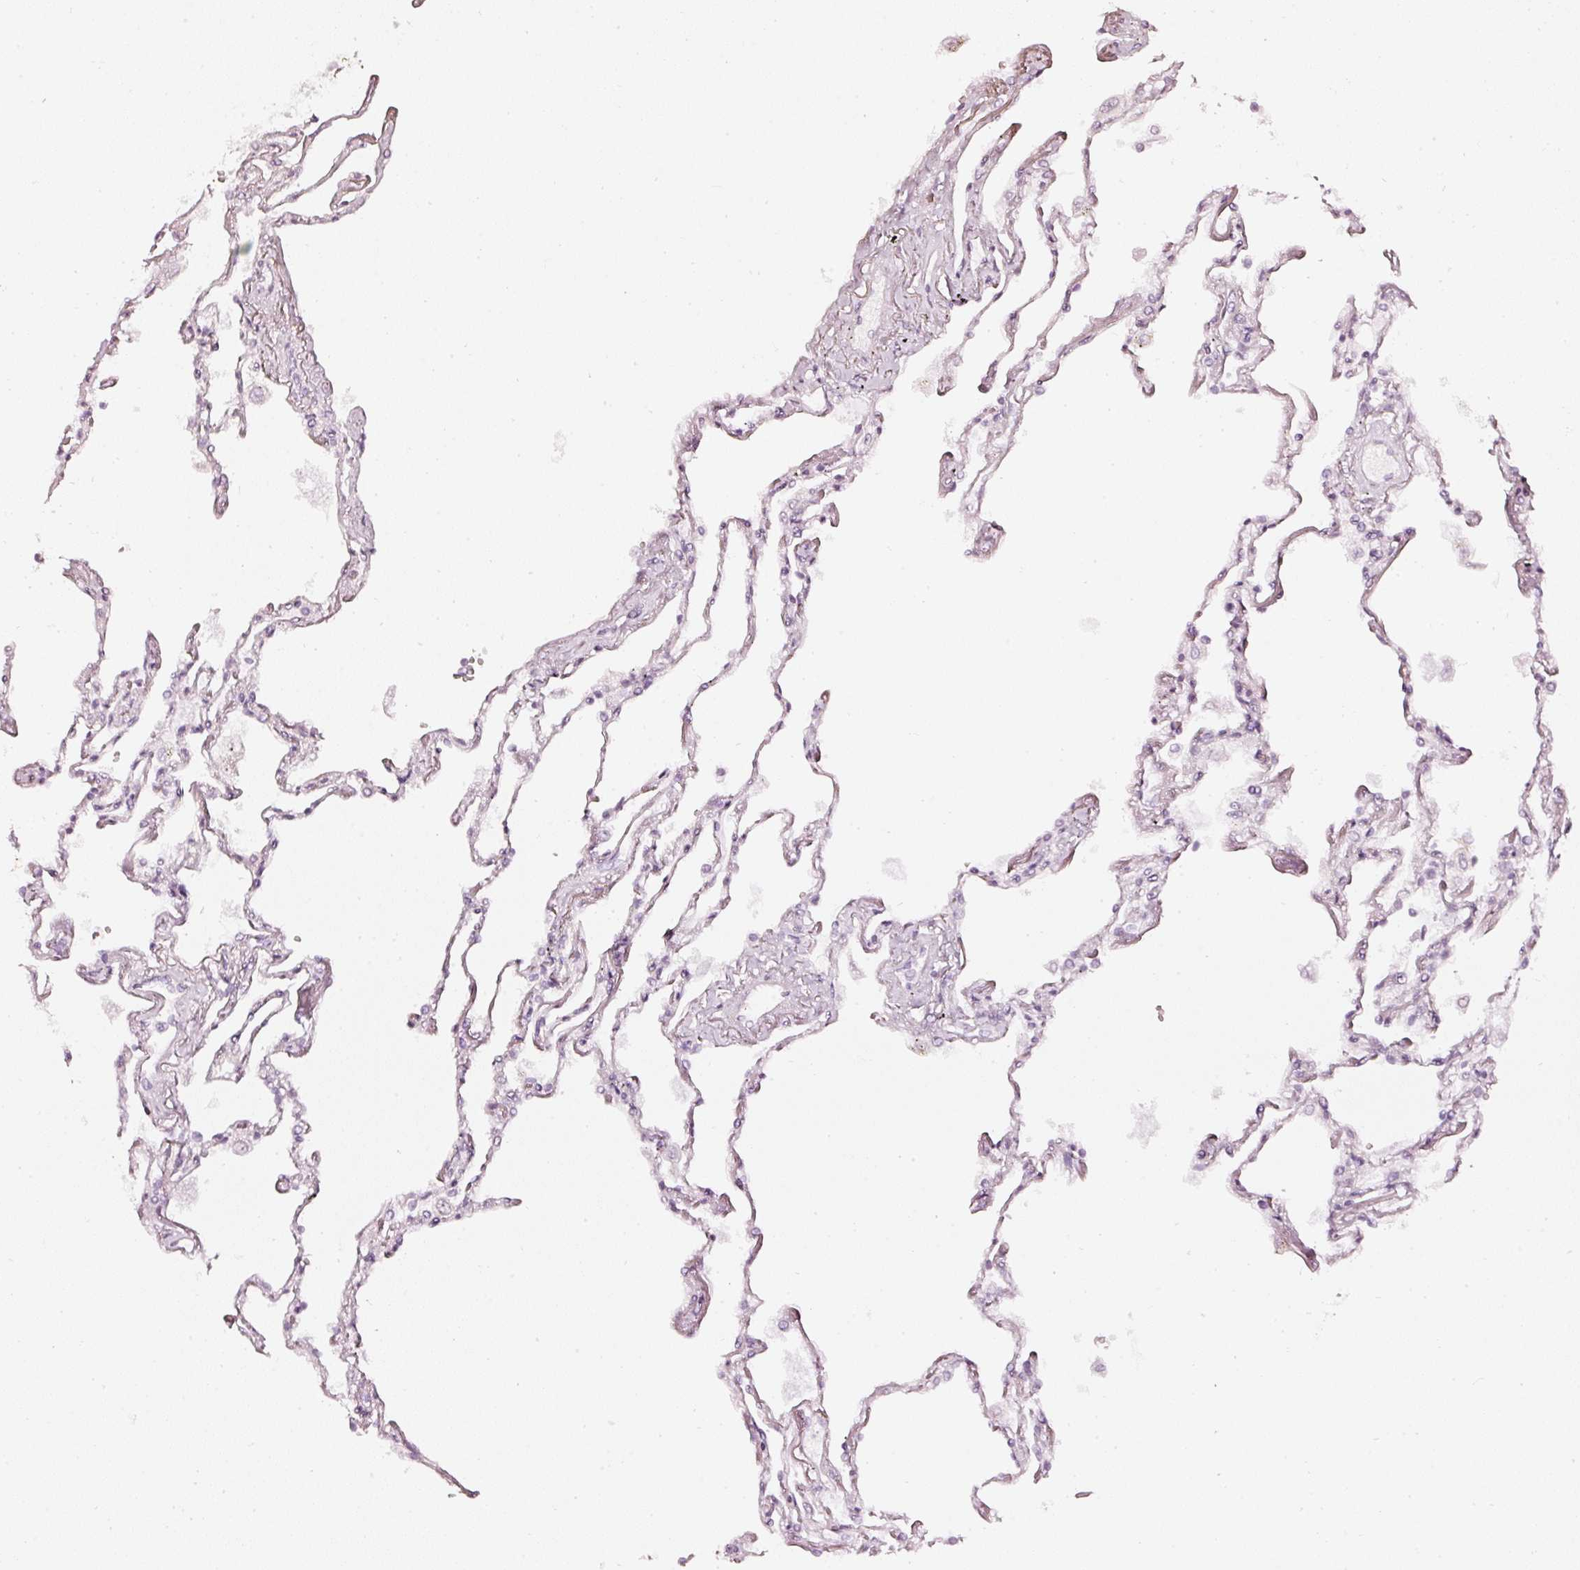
{"staining": {"intensity": "negative", "quantity": "none", "location": "none"}, "tissue": "lung", "cell_type": "Alveolar cells", "image_type": "normal", "snomed": [{"axis": "morphology", "description": "Normal tissue, NOS"}, {"axis": "topography", "description": "Lung"}], "caption": "Immunohistochemical staining of unremarkable human lung demonstrates no significant expression in alveolar cells.", "gene": "CNP", "patient": {"sex": "female", "age": 67}}